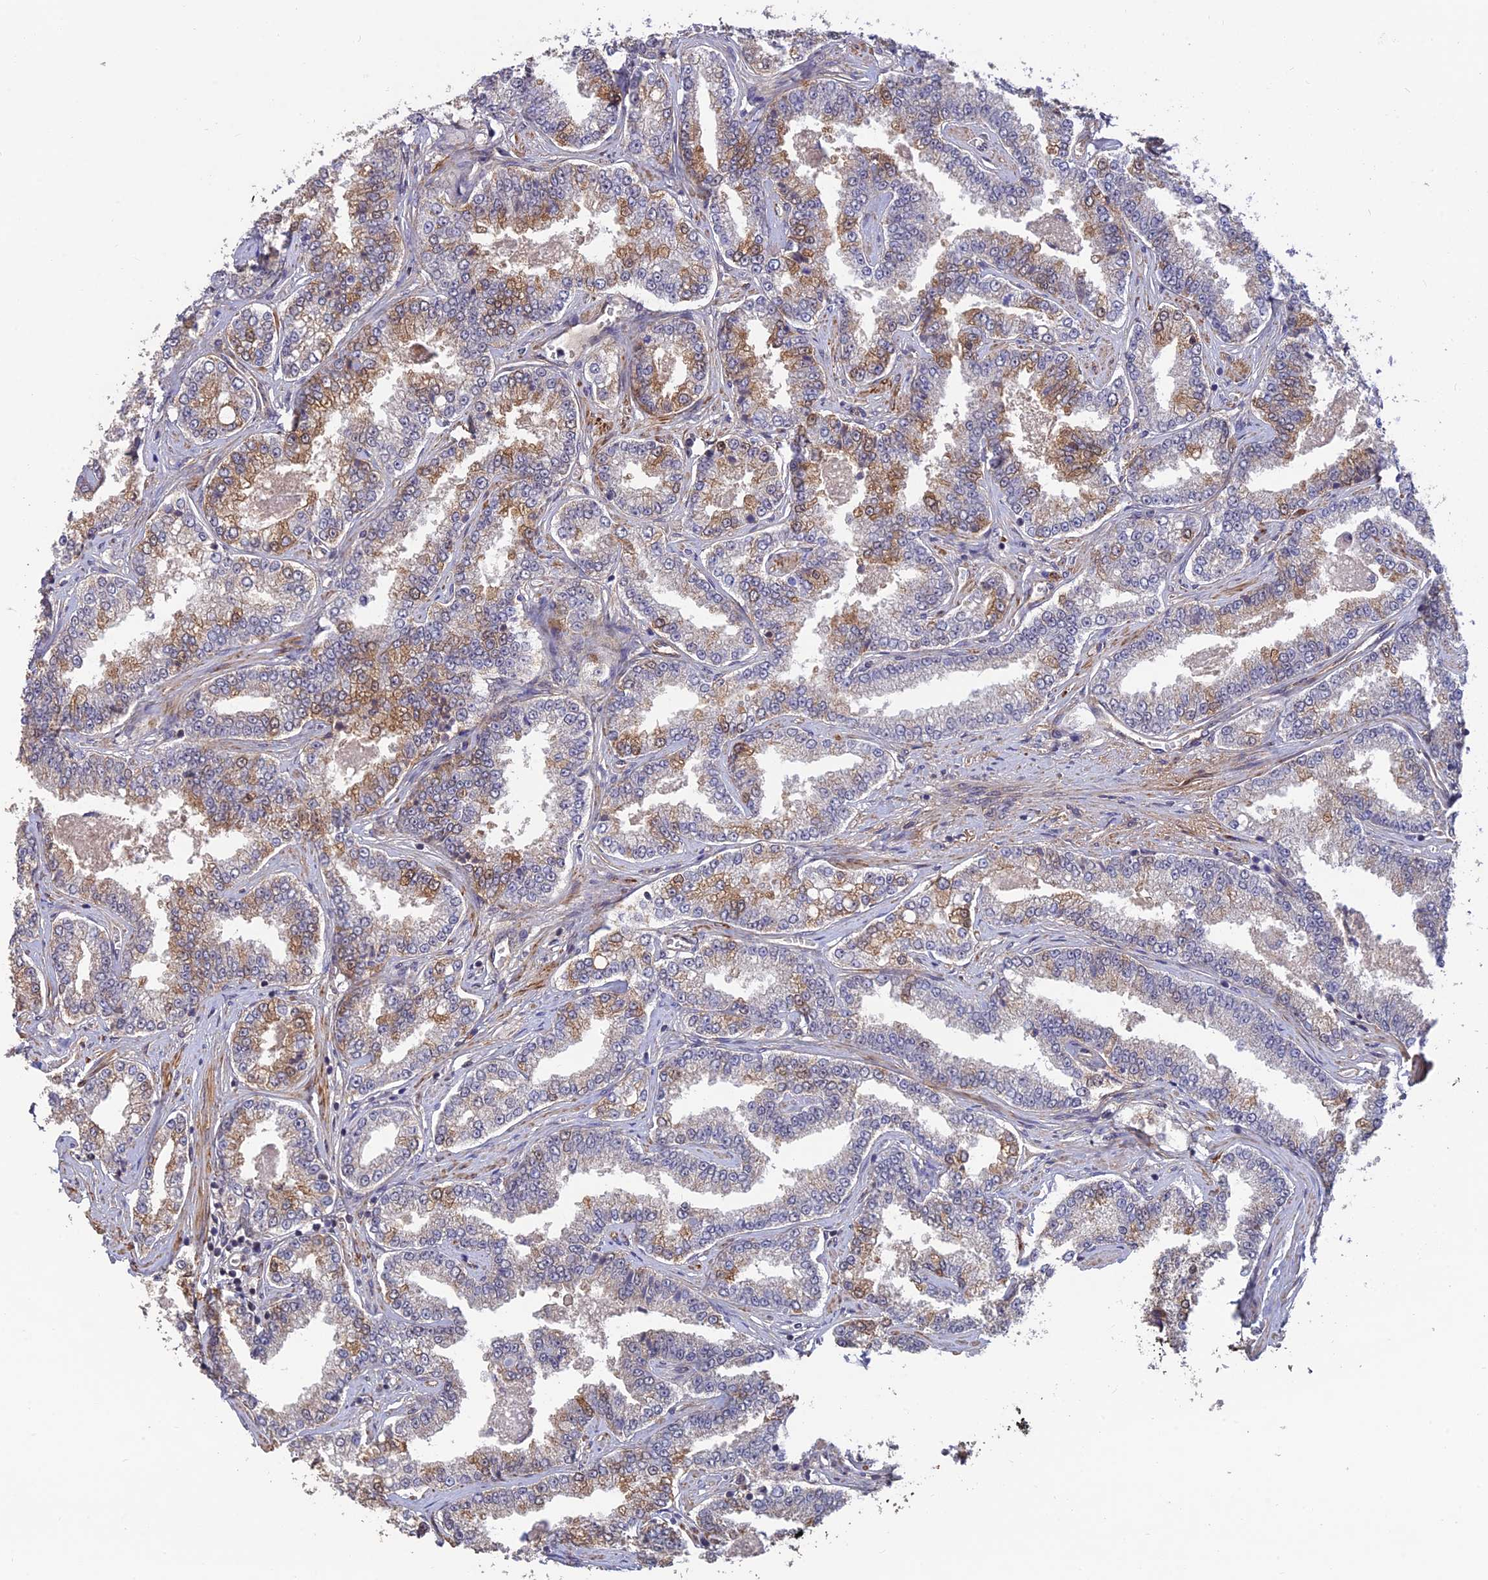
{"staining": {"intensity": "moderate", "quantity": "<25%", "location": "cytoplasmic/membranous"}, "tissue": "prostate cancer", "cell_type": "Tumor cells", "image_type": "cancer", "snomed": [{"axis": "morphology", "description": "Normal tissue, NOS"}, {"axis": "morphology", "description": "Adenocarcinoma, High grade"}, {"axis": "topography", "description": "Prostate"}], "caption": "Protein staining of high-grade adenocarcinoma (prostate) tissue demonstrates moderate cytoplasmic/membranous staining in approximately <25% of tumor cells. (DAB IHC, brown staining for protein, blue staining for nuclei).", "gene": "PAGR1", "patient": {"sex": "male", "age": 83}}